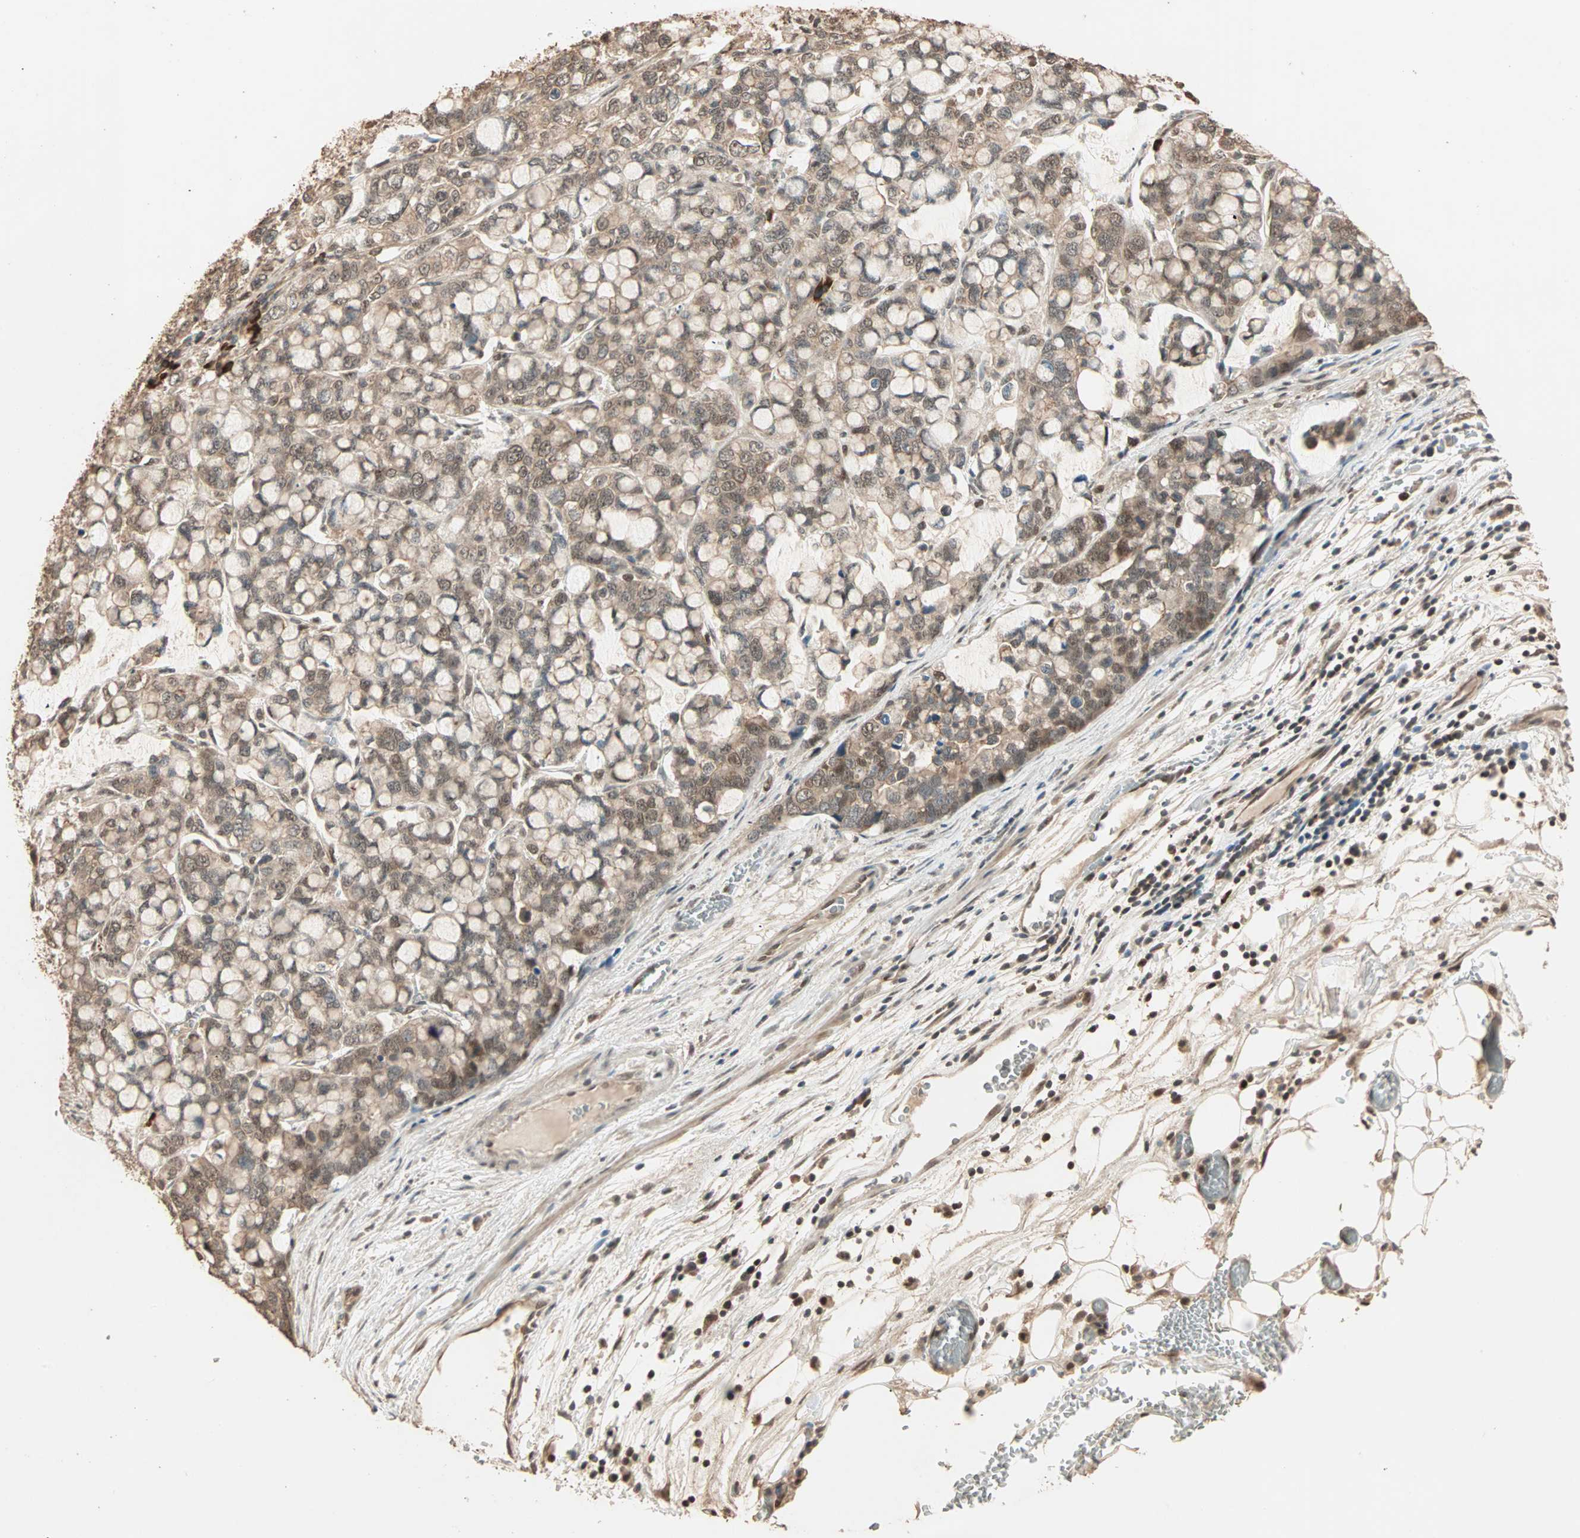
{"staining": {"intensity": "moderate", "quantity": ">75%", "location": "cytoplasmic/membranous,nuclear"}, "tissue": "stomach cancer", "cell_type": "Tumor cells", "image_type": "cancer", "snomed": [{"axis": "morphology", "description": "Adenocarcinoma, NOS"}, {"axis": "topography", "description": "Stomach, lower"}], "caption": "The immunohistochemical stain labels moderate cytoplasmic/membranous and nuclear staining in tumor cells of stomach cancer tissue.", "gene": "ZBTB33", "patient": {"sex": "male", "age": 84}}